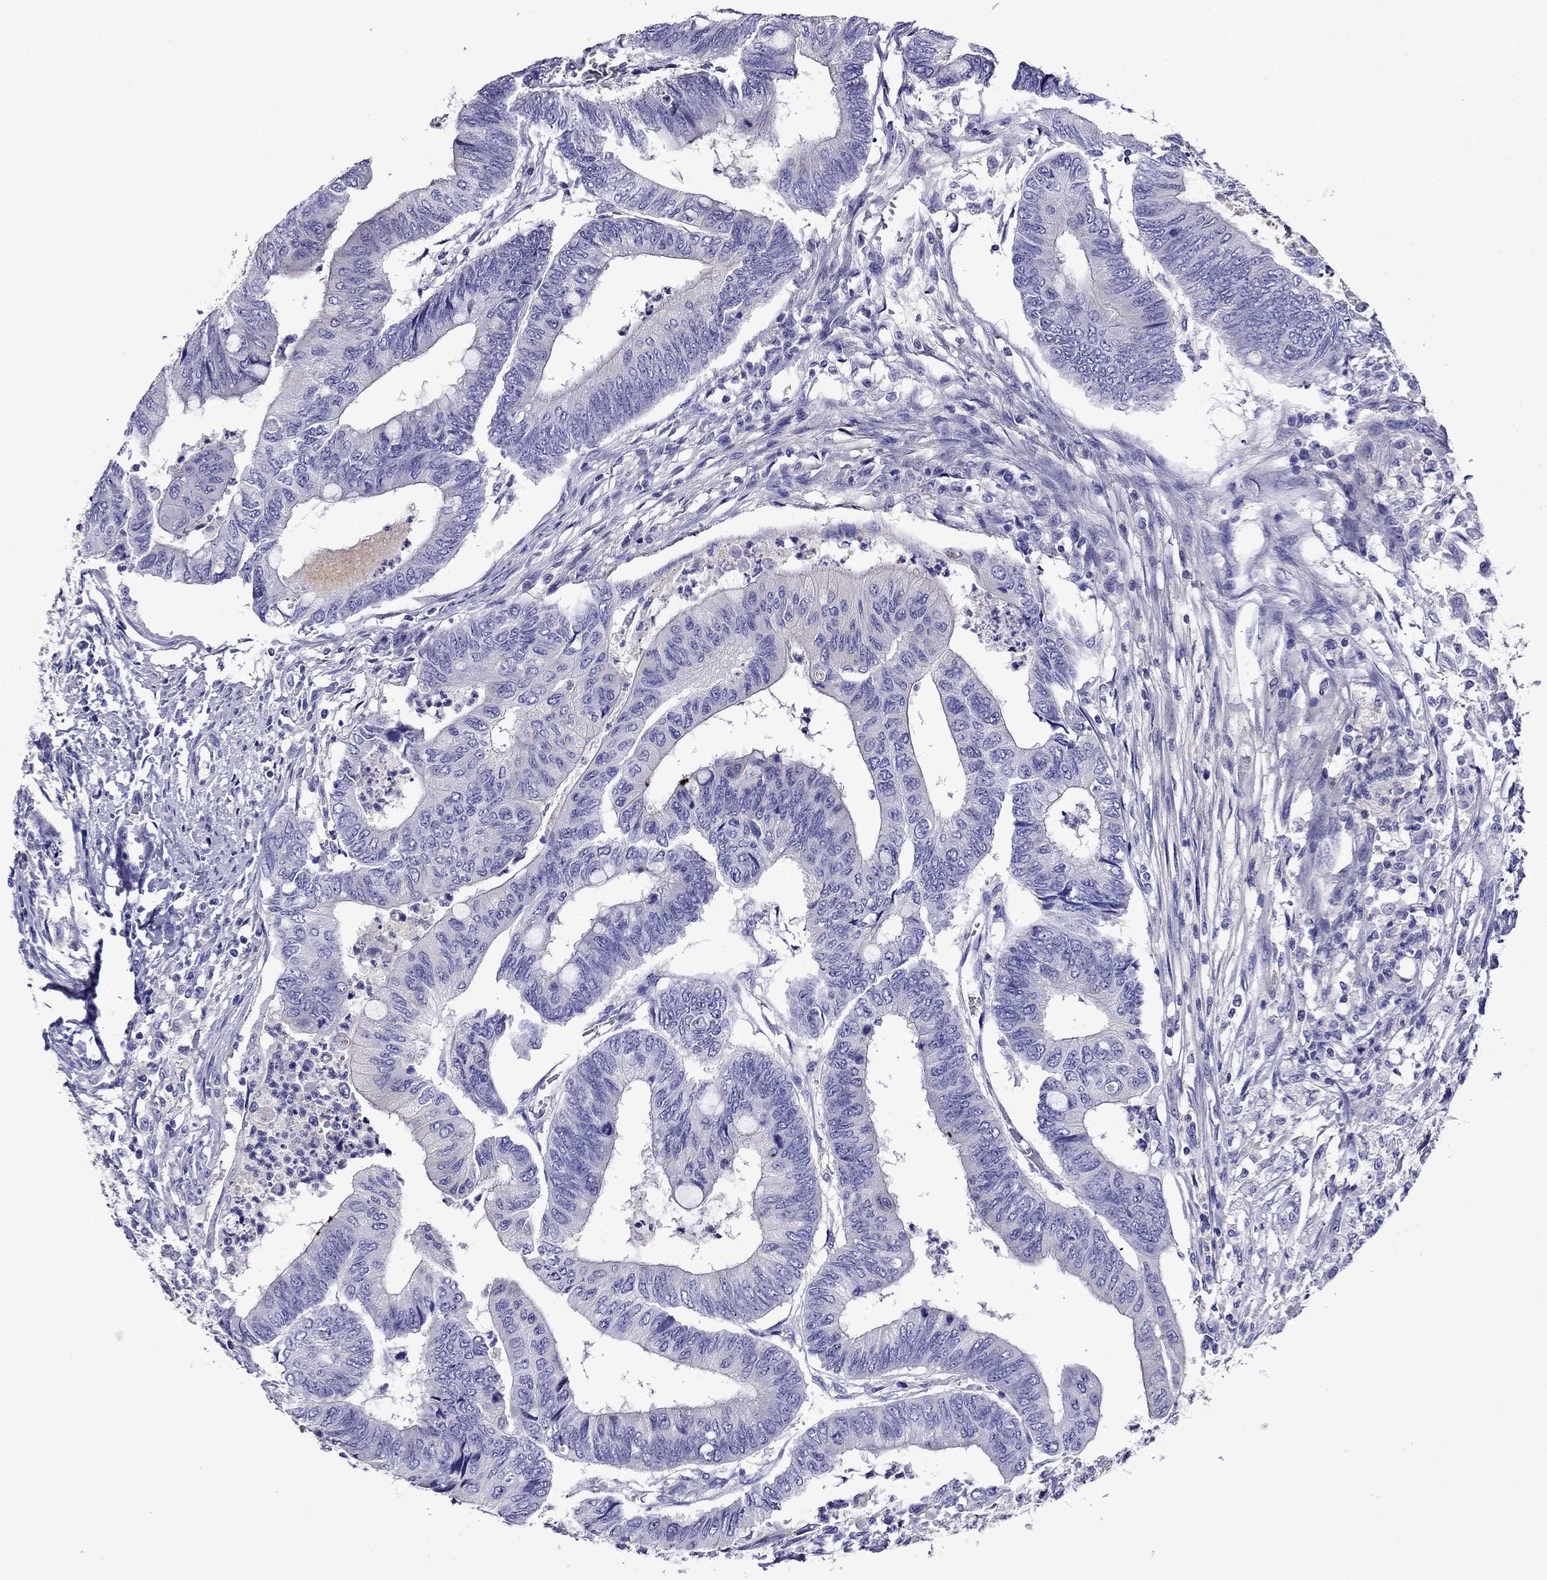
{"staining": {"intensity": "negative", "quantity": "none", "location": "none"}, "tissue": "colorectal cancer", "cell_type": "Tumor cells", "image_type": "cancer", "snomed": [{"axis": "morphology", "description": "Normal tissue, NOS"}, {"axis": "morphology", "description": "Adenocarcinoma, NOS"}, {"axis": "topography", "description": "Rectum"}, {"axis": "topography", "description": "Peripheral nerve tissue"}], "caption": "Tumor cells show no significant protein expression in colorectal cancer.", "gene": "SCG2", "patient": {"sex": "male", "age": 92}}